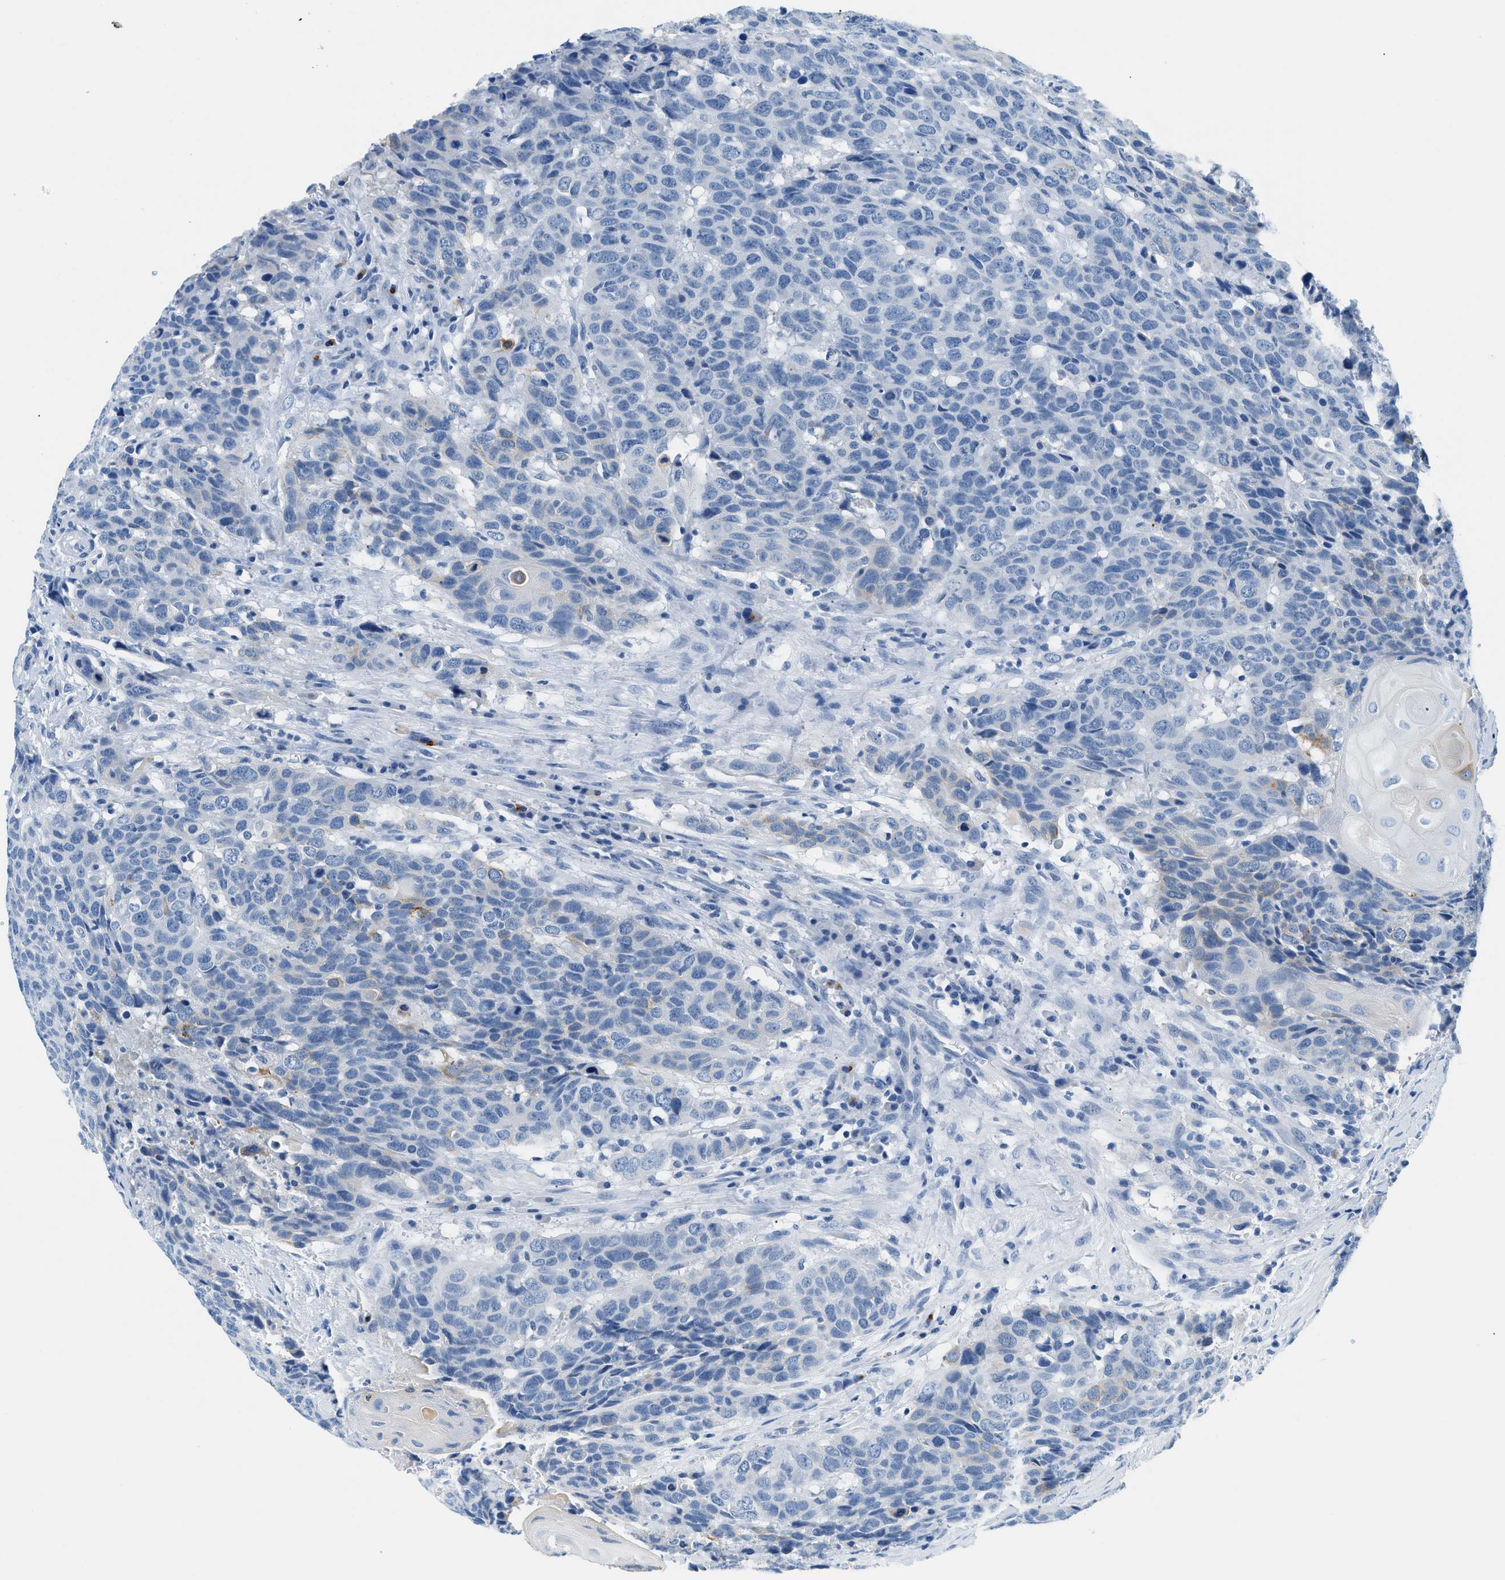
{"staining": {"intensity": "negative", "quantity": "none", "location": "none"}, "tissue": "head and neck cancer", "cell_type": "Tumor cells", "image_type": "cancer", "snomed": [{"axis": "morphology", "description": "Squamous cell carcinoma, NOS"}, {"axis": "topography", "description": "Head-Neck"}], "caption": "This is an immunohistochemistry (IHC) image of squamous cell carcinoma (head and neck). There is no positivity in tumor cells.", "gene": "STXBP2", "patient": {"sex": "male", "age": 66}}